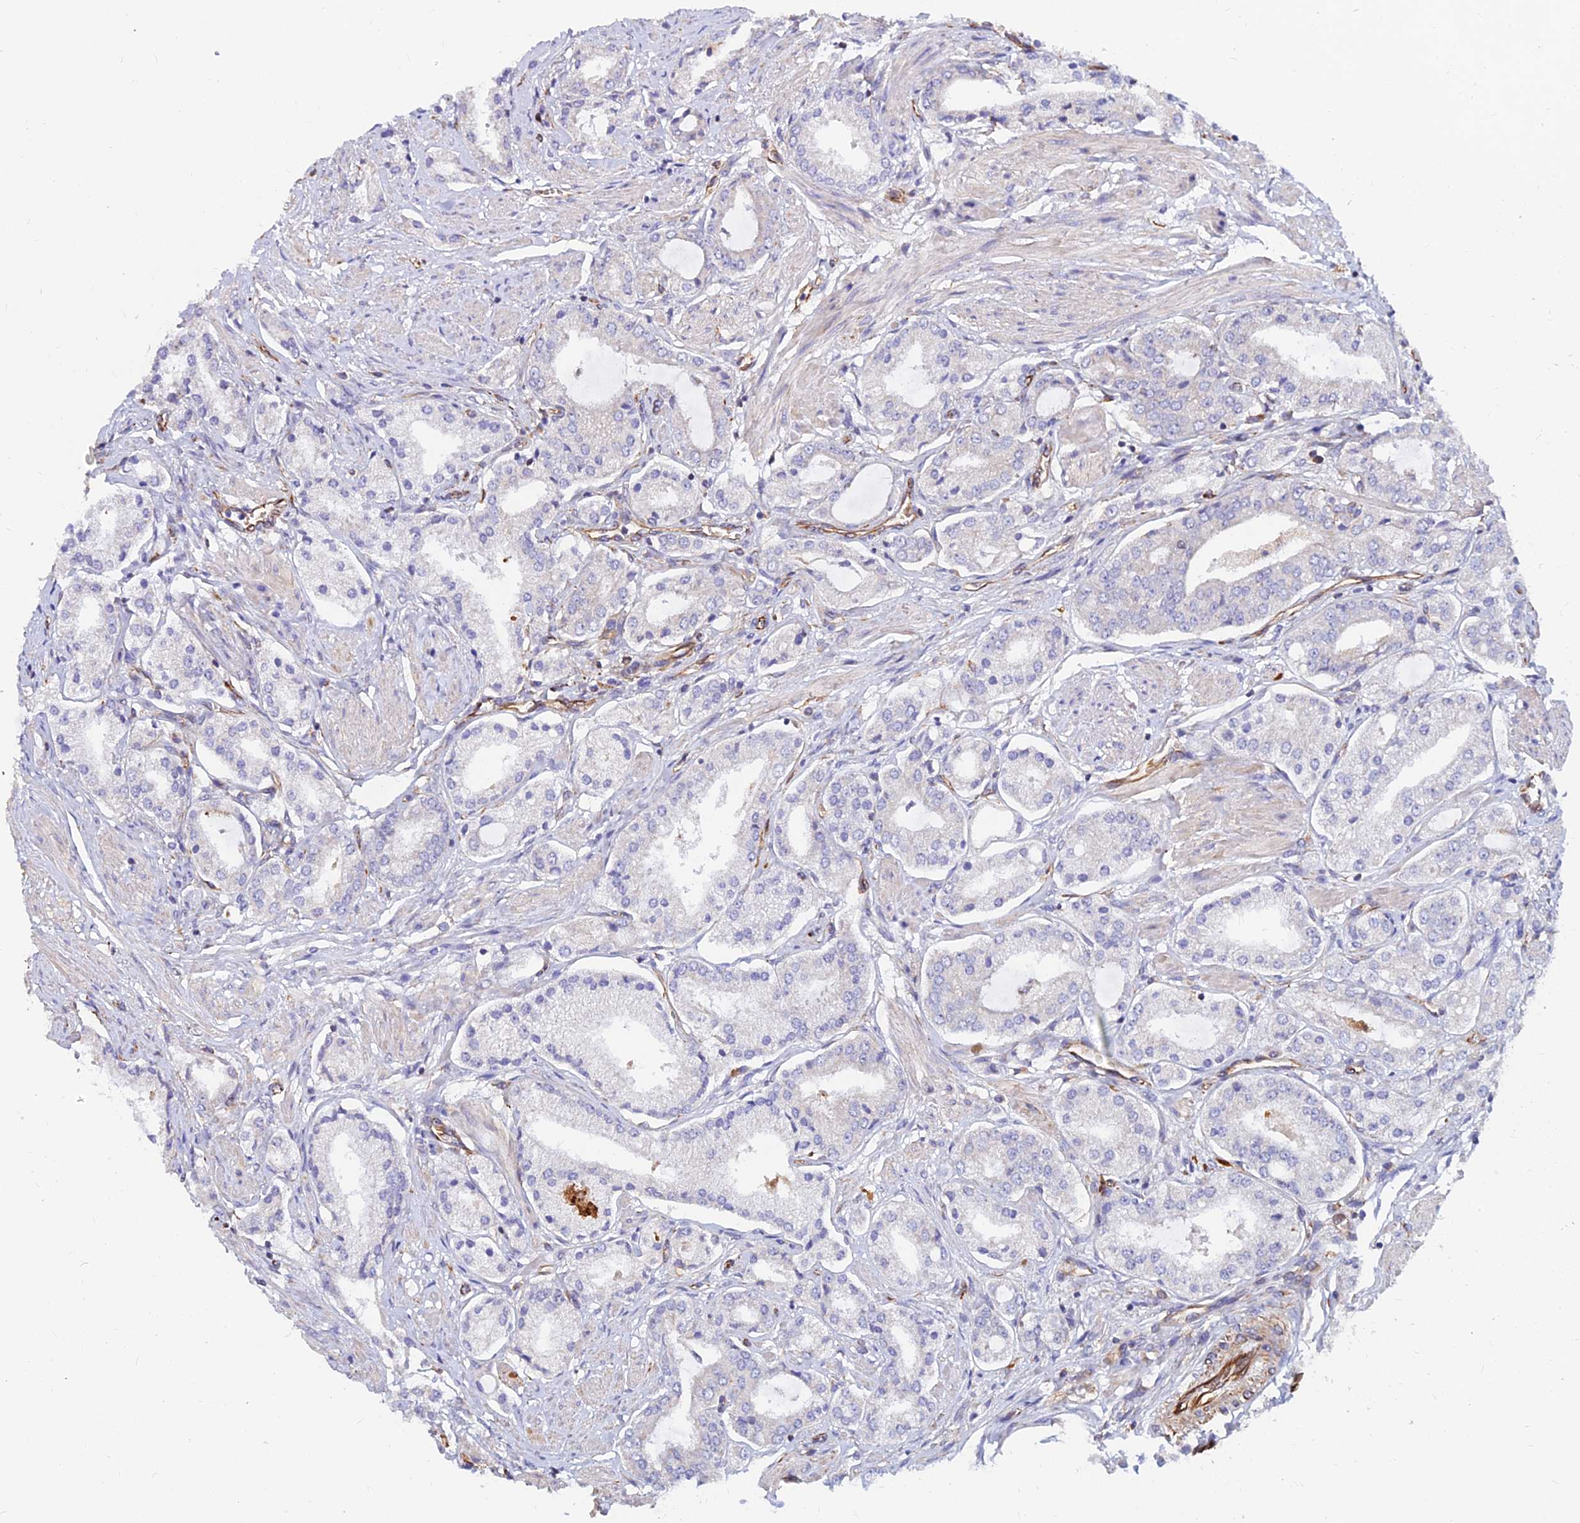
{"staining": {"intensity": "negative", "quantity": "none", "location": "none"}, "tissue": "prostate cancer", "cell_type": "Tumor cells", "image_type": "cancer", "snomed": [{"axis": "morphology", "description": "Adenocarcinoma, High grade"}, {"axis": "topography", "description": "Prostate and seminal vesicle, NOS"}], "caption": "Prostate high-grade adenocarcinoma stained for a protein using IHC shows no expression tumor cells.", "gene": "CDK18", "patient": {"sex": "male", "age": 64}}